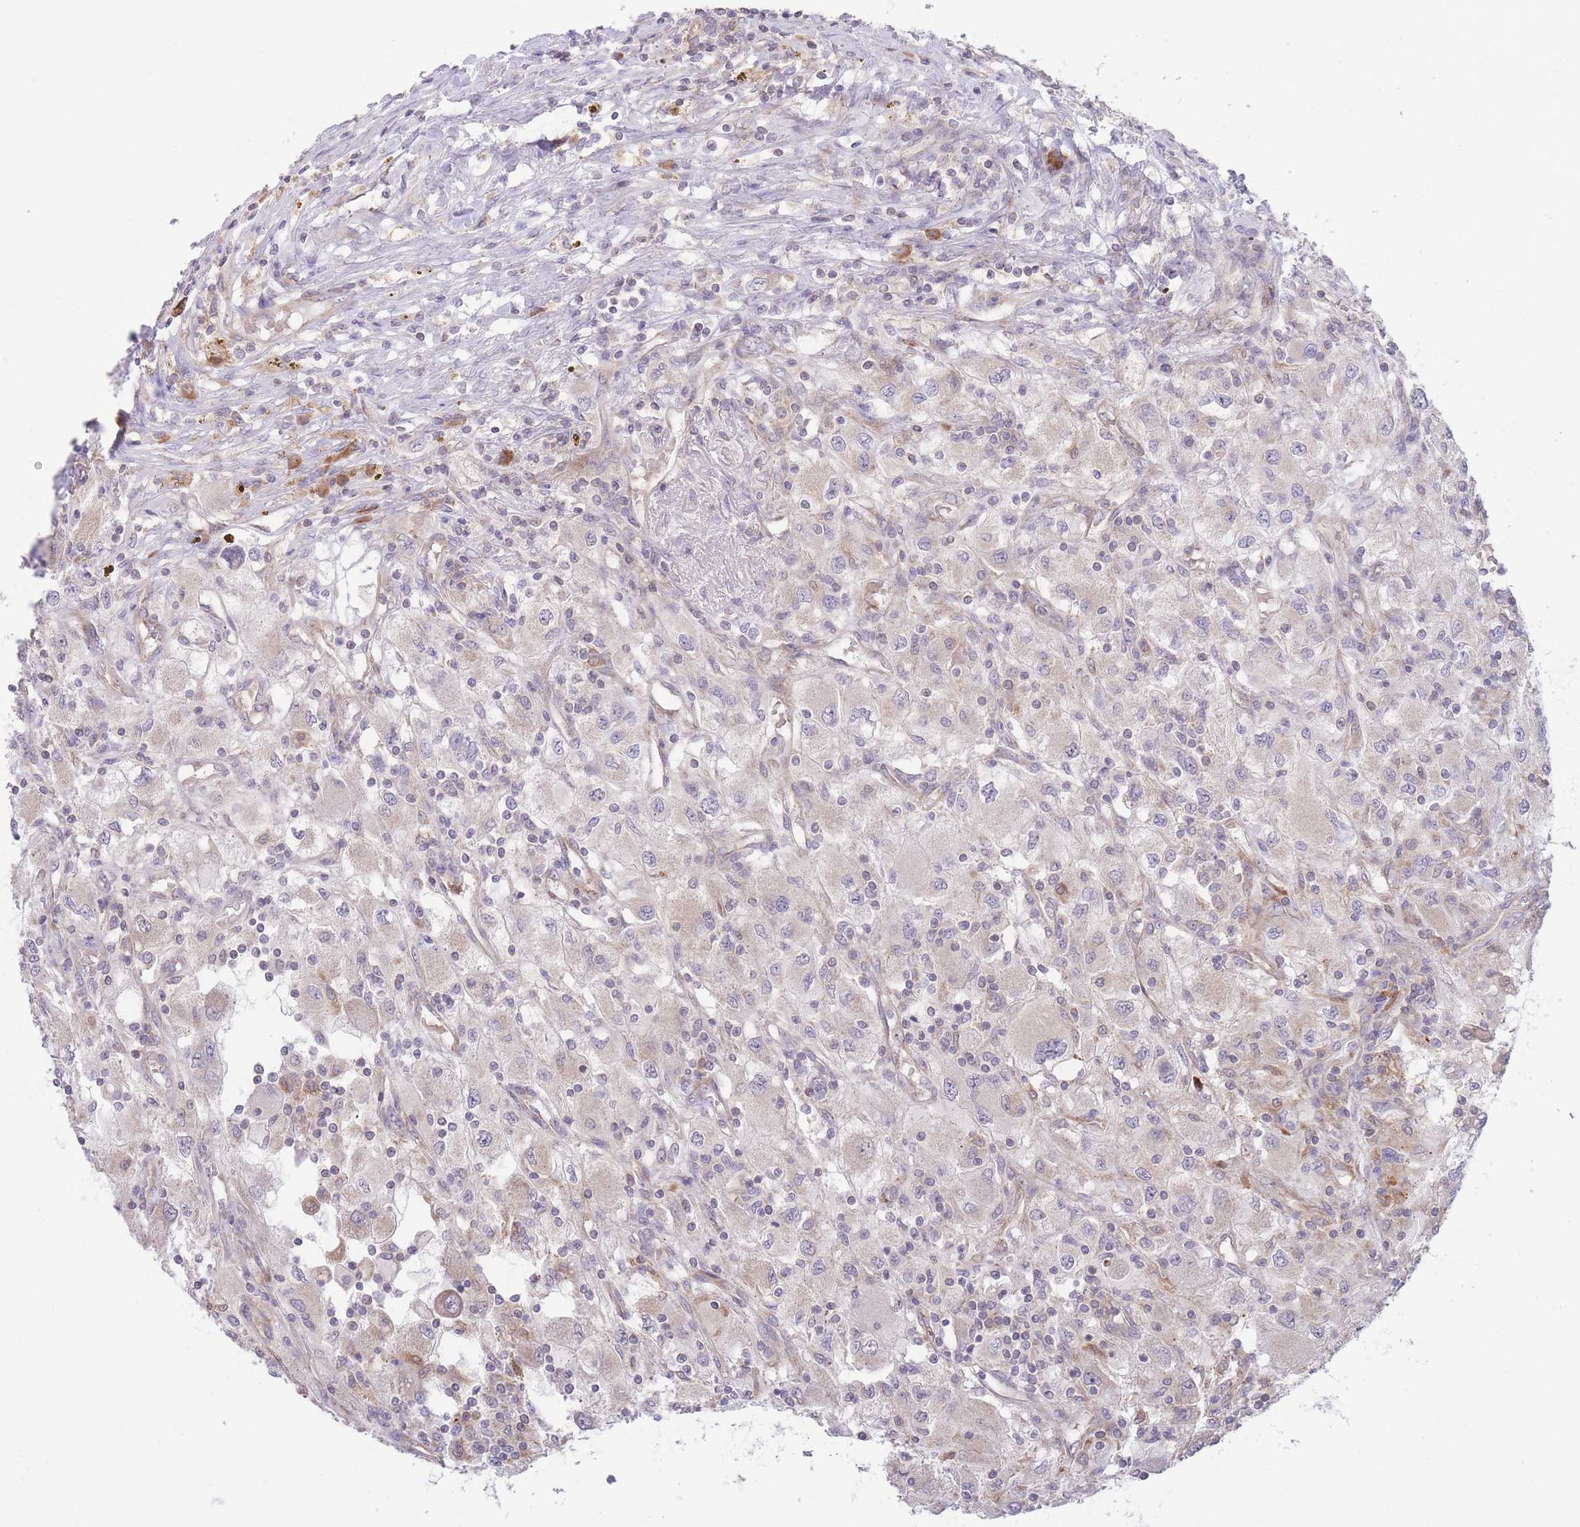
{"staining": {"intensity": "negative", "quantity": "none", "location": "none"}, "tissue": "renal cancer", "cell_type": "Tumor cells", "image_type": "cancer", "snomed": [{"axis": "morphology", "description": "Adenocarcinoma, NOS"}, {"axis": "topography", "description": "Kidney"}], "caption": "The IHC photomicrograph has no significant positivity in tumor cells of renal cancer tissue. (DAB (3,3'-diaminobenzidine) immunohistochemistry with hematoxylin counter stain).", "gene": "BOLA2B", "patient": {"sex": "female", "age": 67}}